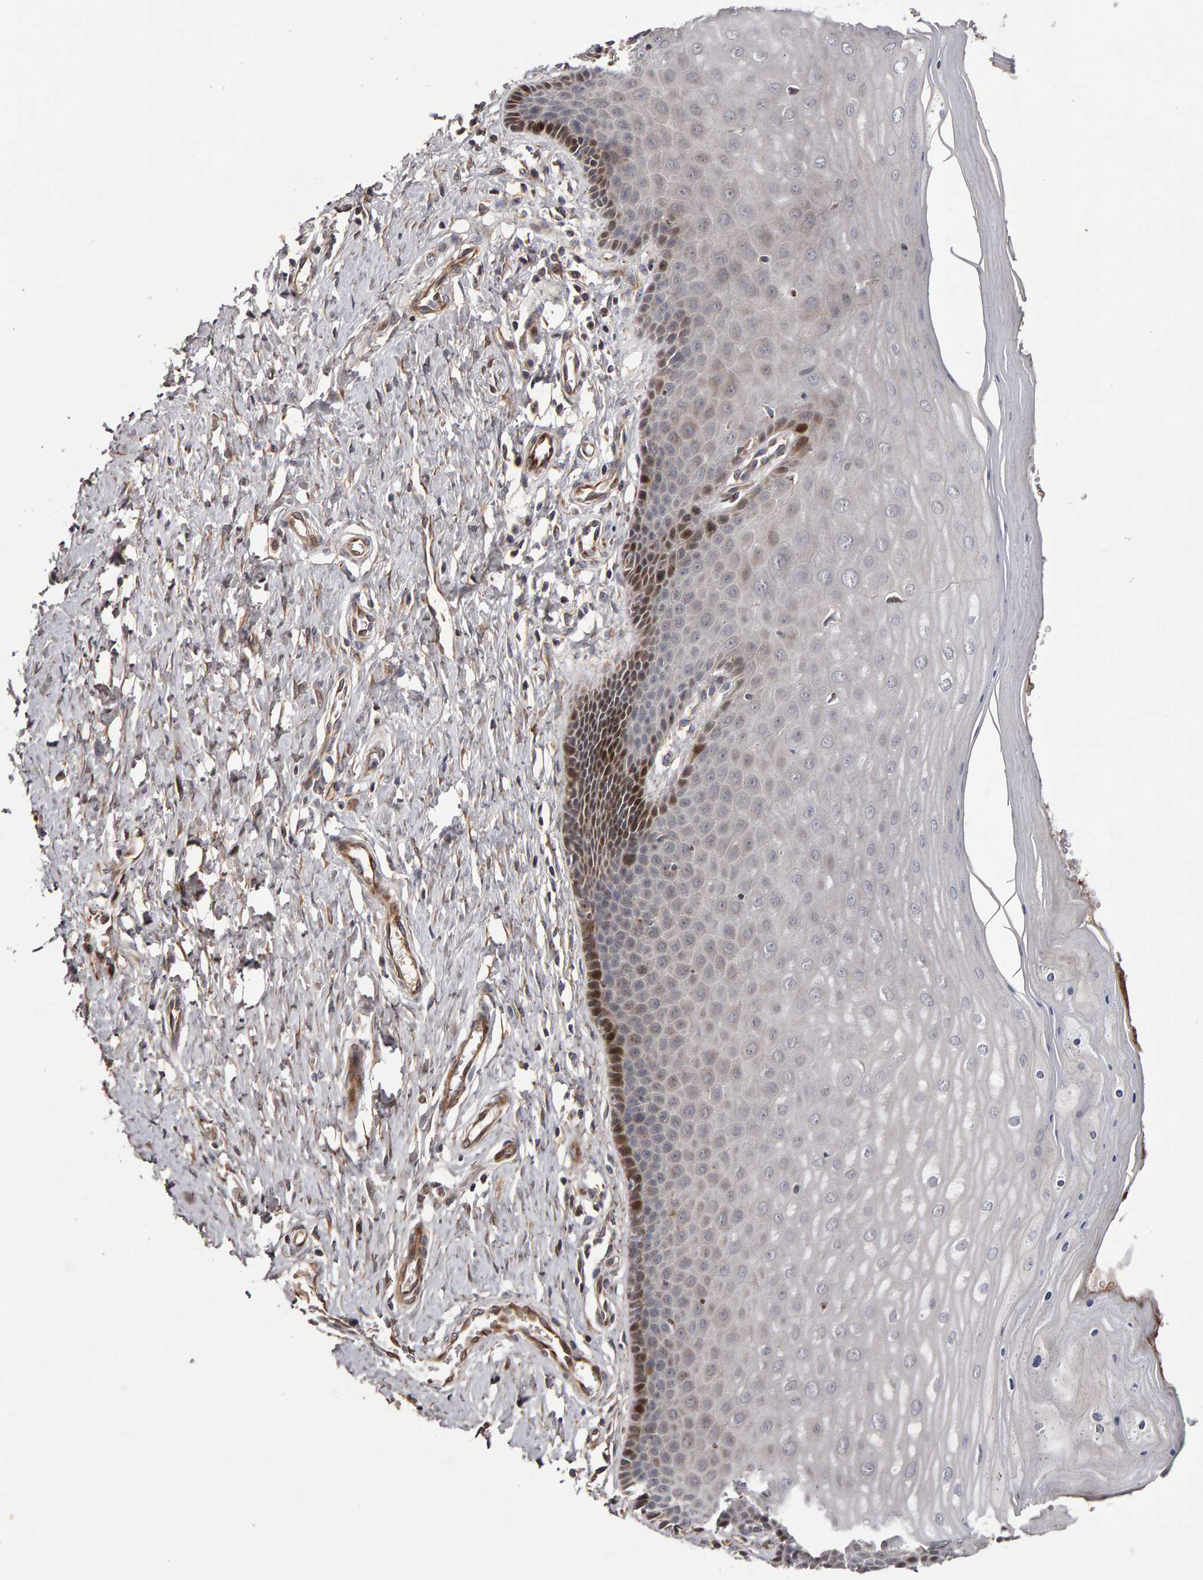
{"staining": {"intensity": "strong", "quantity": ">75%", "location": "cytoplasmic/membranous"}, "tissue": "cervix", "cell_type": "Glandular cells", "image_type": "normal", "snomed": [{"axis": "morphology", "description": "Normal tissue, NOS"}, {"axis": "topography", "description": "Cervix"}], "caption": "Immunohistochemical staining of unremarkable human cervix reveals high levels of strong cytoplasmic/membranous positivity in about >75% of glandular cells. (IHC, brightfield microscopy, high magnification).", "gene": "CANT1", "patient": {"sex": "female", "age": 55}}